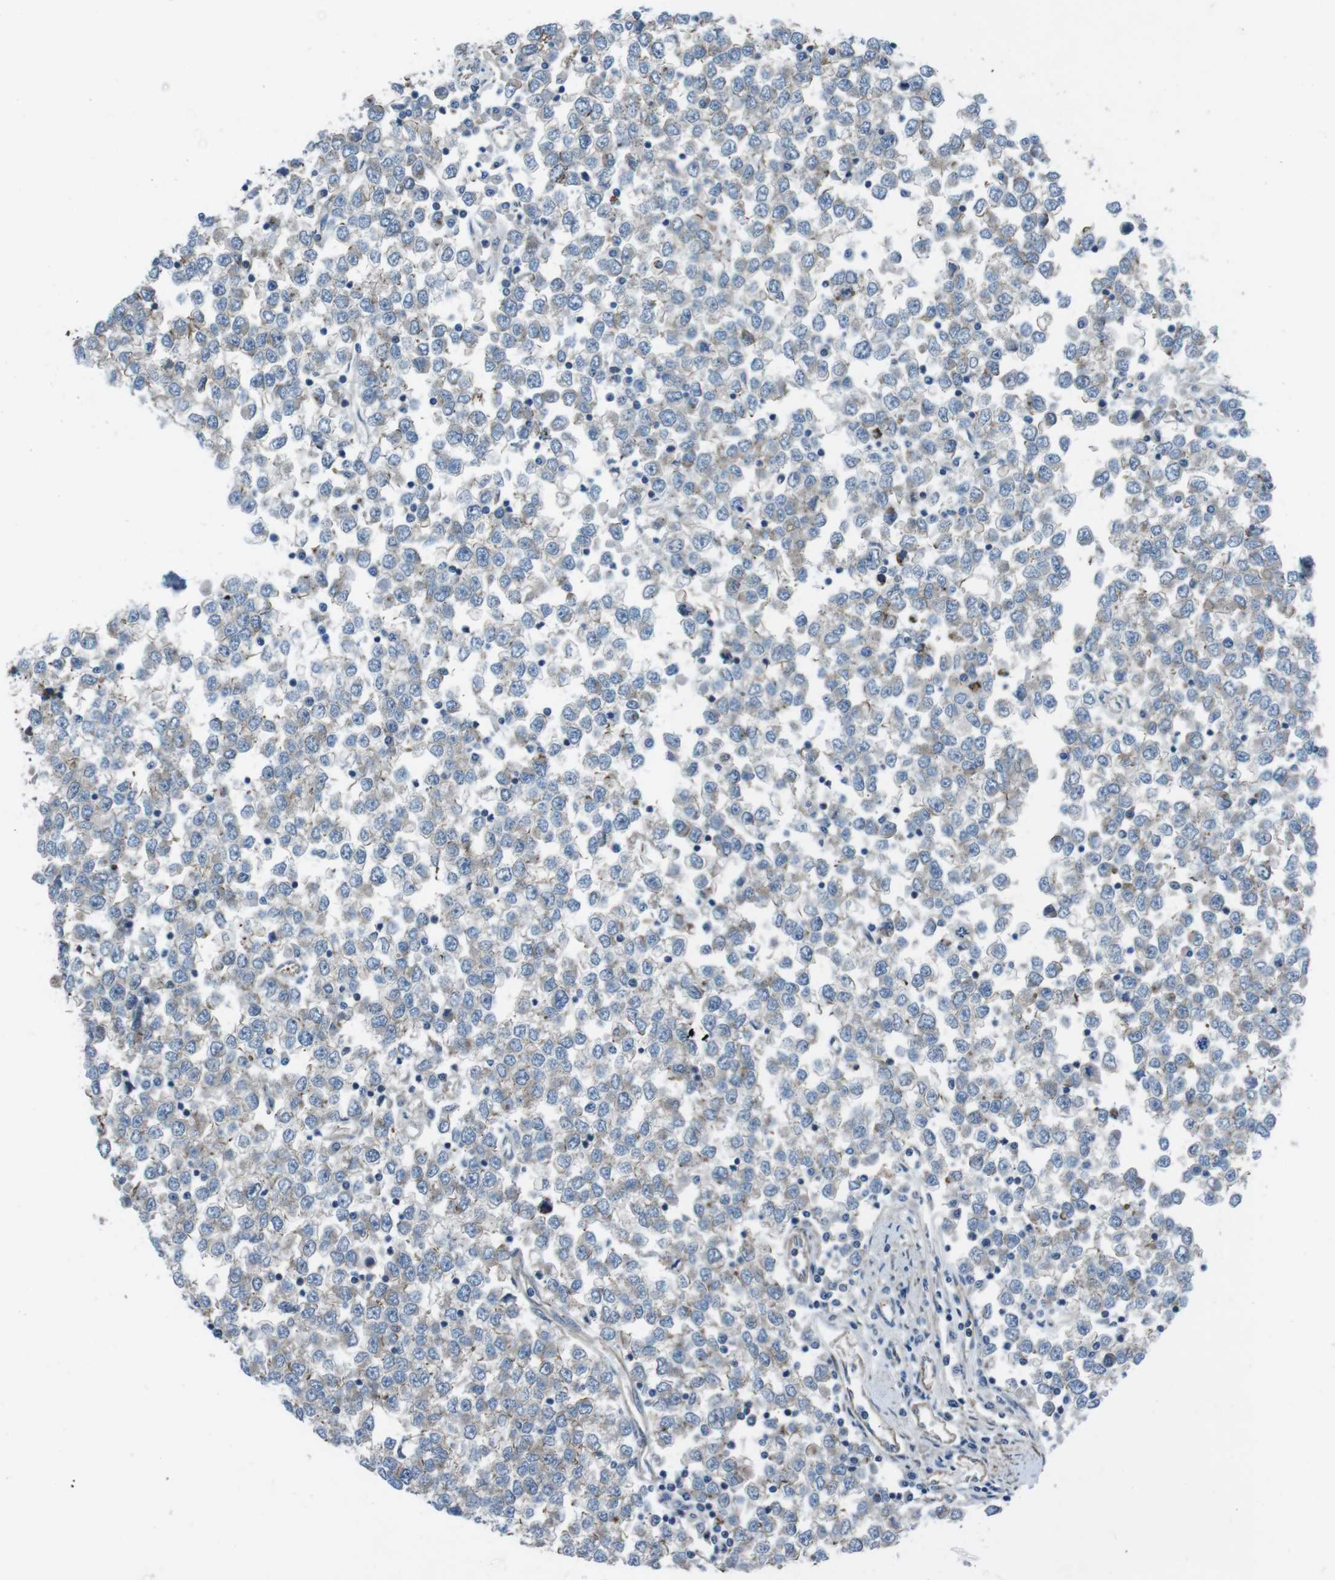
{"staining": {"intensity": "negative", "quantity": "none", "location": "none"}, "tissue": "testis cancer", "cell_type": "Tumor cells", "image_type": "cancer", "snomed": [{"axis": "morphology", "description": "Seminoma, NOS"}, {"axis": "topography", "description": "Testis"}], "caption": "High magnification brightfield microscopy of seminoma (testis) stained with DAB (brown) and counterstained with hematoxylin (blue): tumor cells show no significant positivity.", "gene": "FAM174B", "patient": {"sex": "male", "age": 65}}